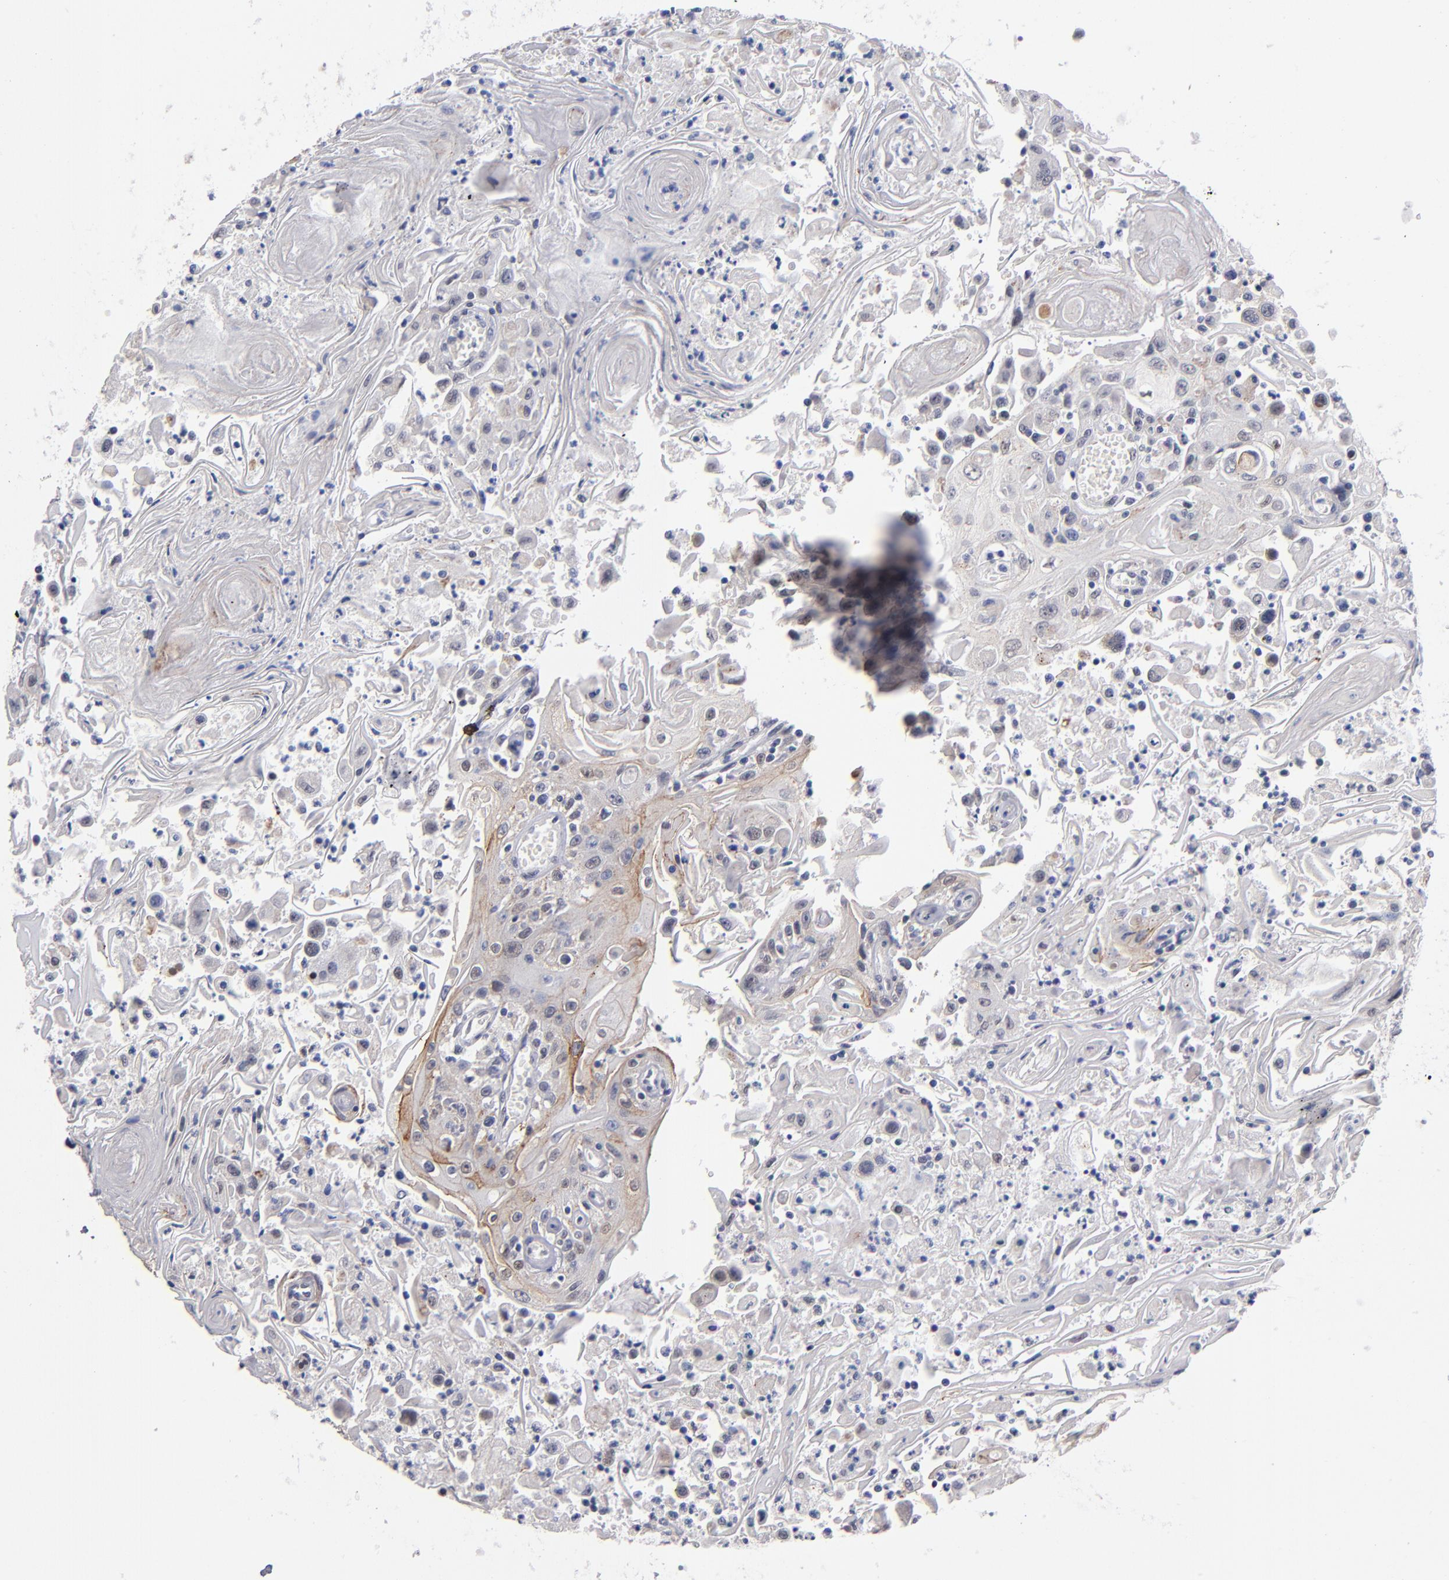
{"staining": {"intensity": "weak", "quantity": "25%-75%", "location": "cytoplasmic/membranous"}, "tissue": "head and neck cancer", "cell_type": "Tumor cells", "image_type": "cancer", "snomed": [{"axis": "morphology", "description": "Squamous cell carcinoma, NOS"}, {"axis": "topography", "description": "Oral tissue"}, {"axis": "topography", "description": "Head-Neck"}], "caption": "DAB immunohistochemical staining of human squamous cell carcinoma (head and neck) displays weak cytoplasmic/membranous protein staining in about 25%-75% of tumor cells.", "gene": "MN1", "patient": {"sex": "female", "age": 76}}